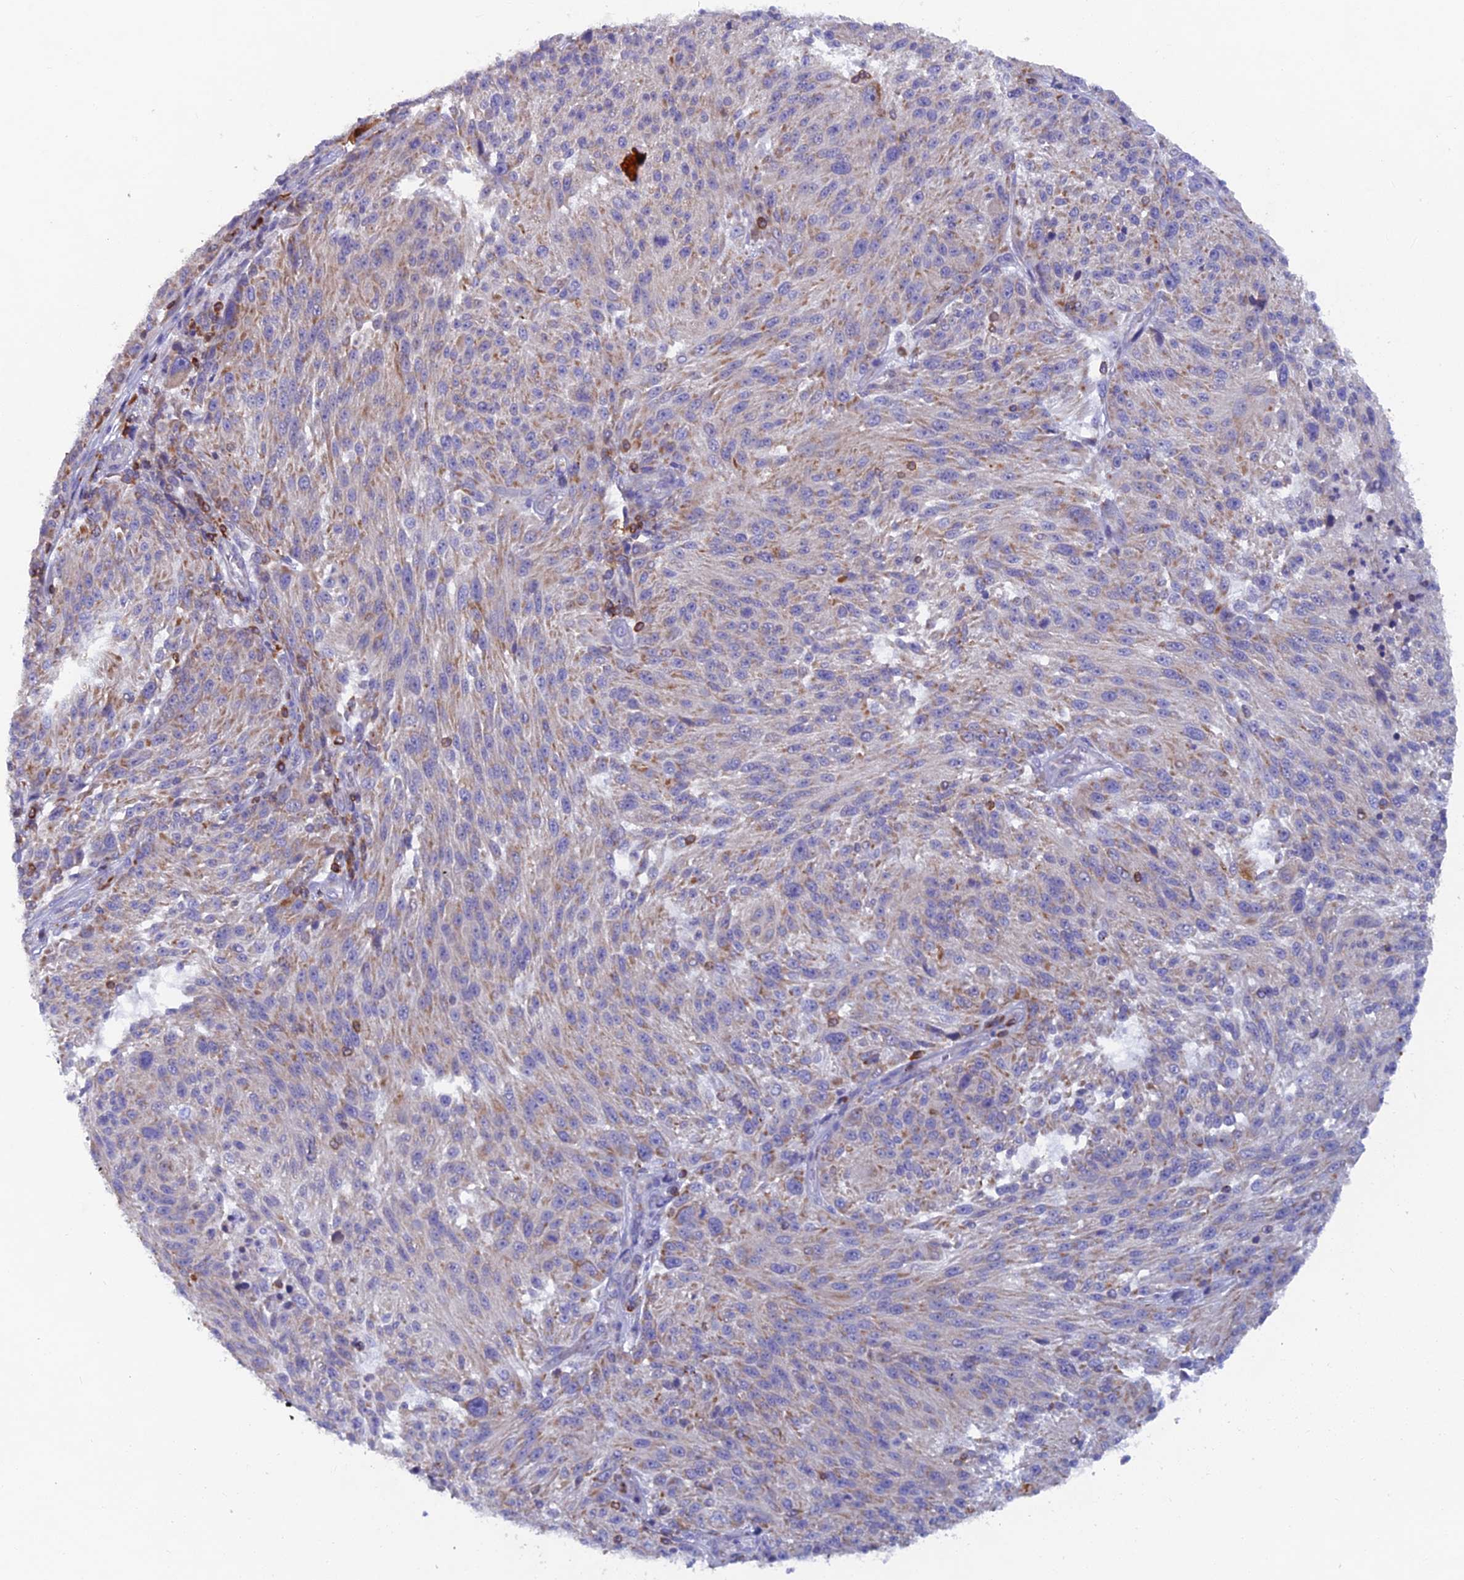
{"staining": {"intensity": "weak", "quantity": "25%-75%", "location": "cytoplasmic/membranous"}, "tissue": "melanoma", "cell_type": "Tumor cells", "image_type": "cancer", "snomed": [{"axis": "morphology", "description": "Malignant melanoma, NOS"}, {"axis": "topography", "description": "Skin"}], "caption": "This is a histology image of immunohistochemistry staining of melanoma, which shows weak staining in the cytoplasmic/membranous of tumor cells.", "gene": "ABI3BP", "patient": {"sex": "male", "age": 53}}